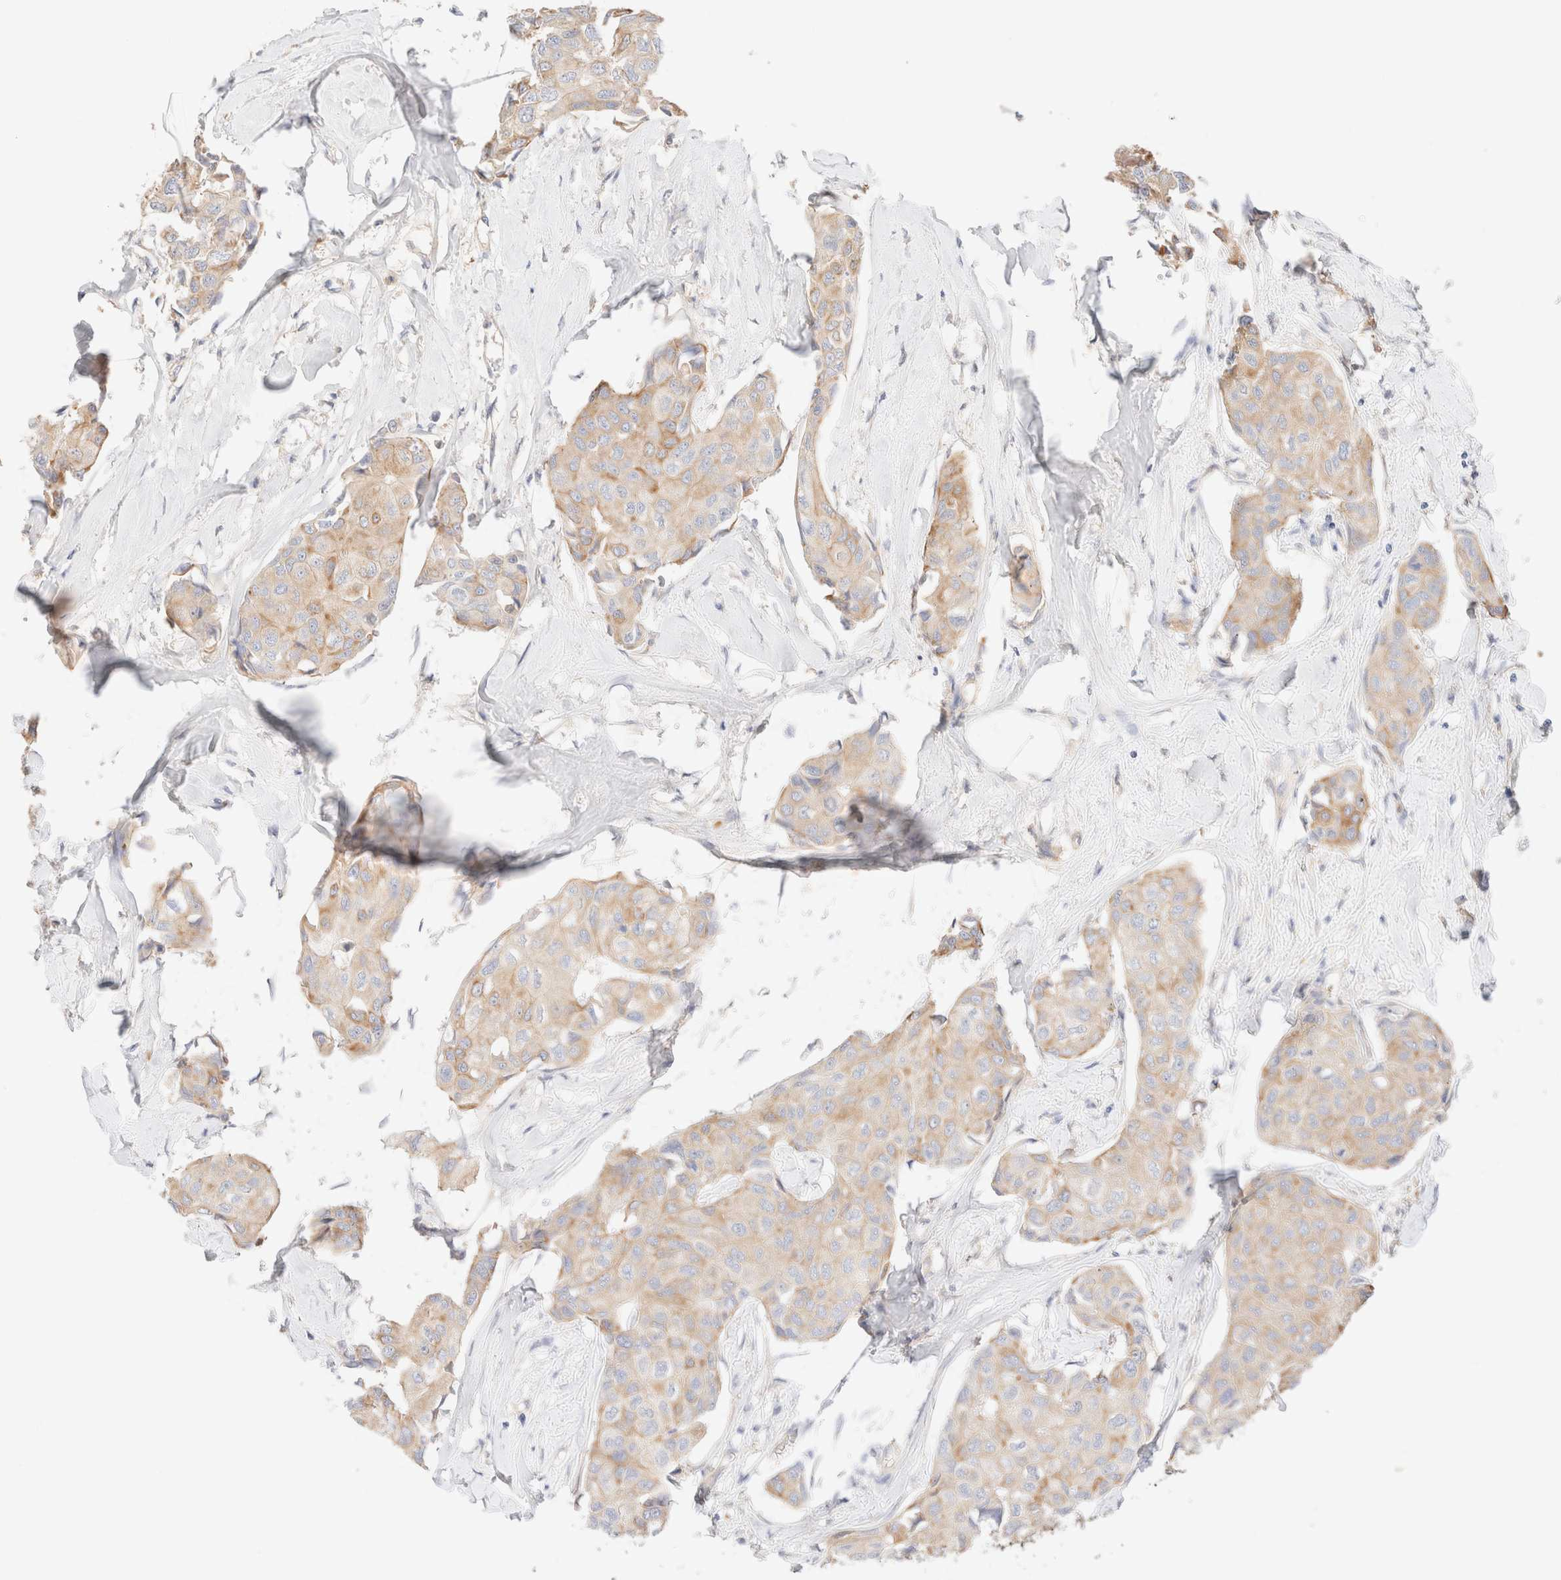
{"staining": {"intensity": "weak", "quantity": "25%-75%", "location": "cytoplasmic/membranous"}, "tissue": "breast cancer", "cell_type": "Tumor cells", "image_type": "cancer", "snomed": [{"axis": "morphology", "description": "Duct carcinoma"}, {"axis": "topography", "description": "Breast"}], "caption": "Immunohistochemistry (IHC) (DAB) staining of human breast cancer (intraductal carcinoma) exhibits weak cytoplasmic/membranous protein positivity in approximately 25%-75% of tumor cells.", "gene": "NIBAN2", "patient": {"sex": "female", "age": 80}}